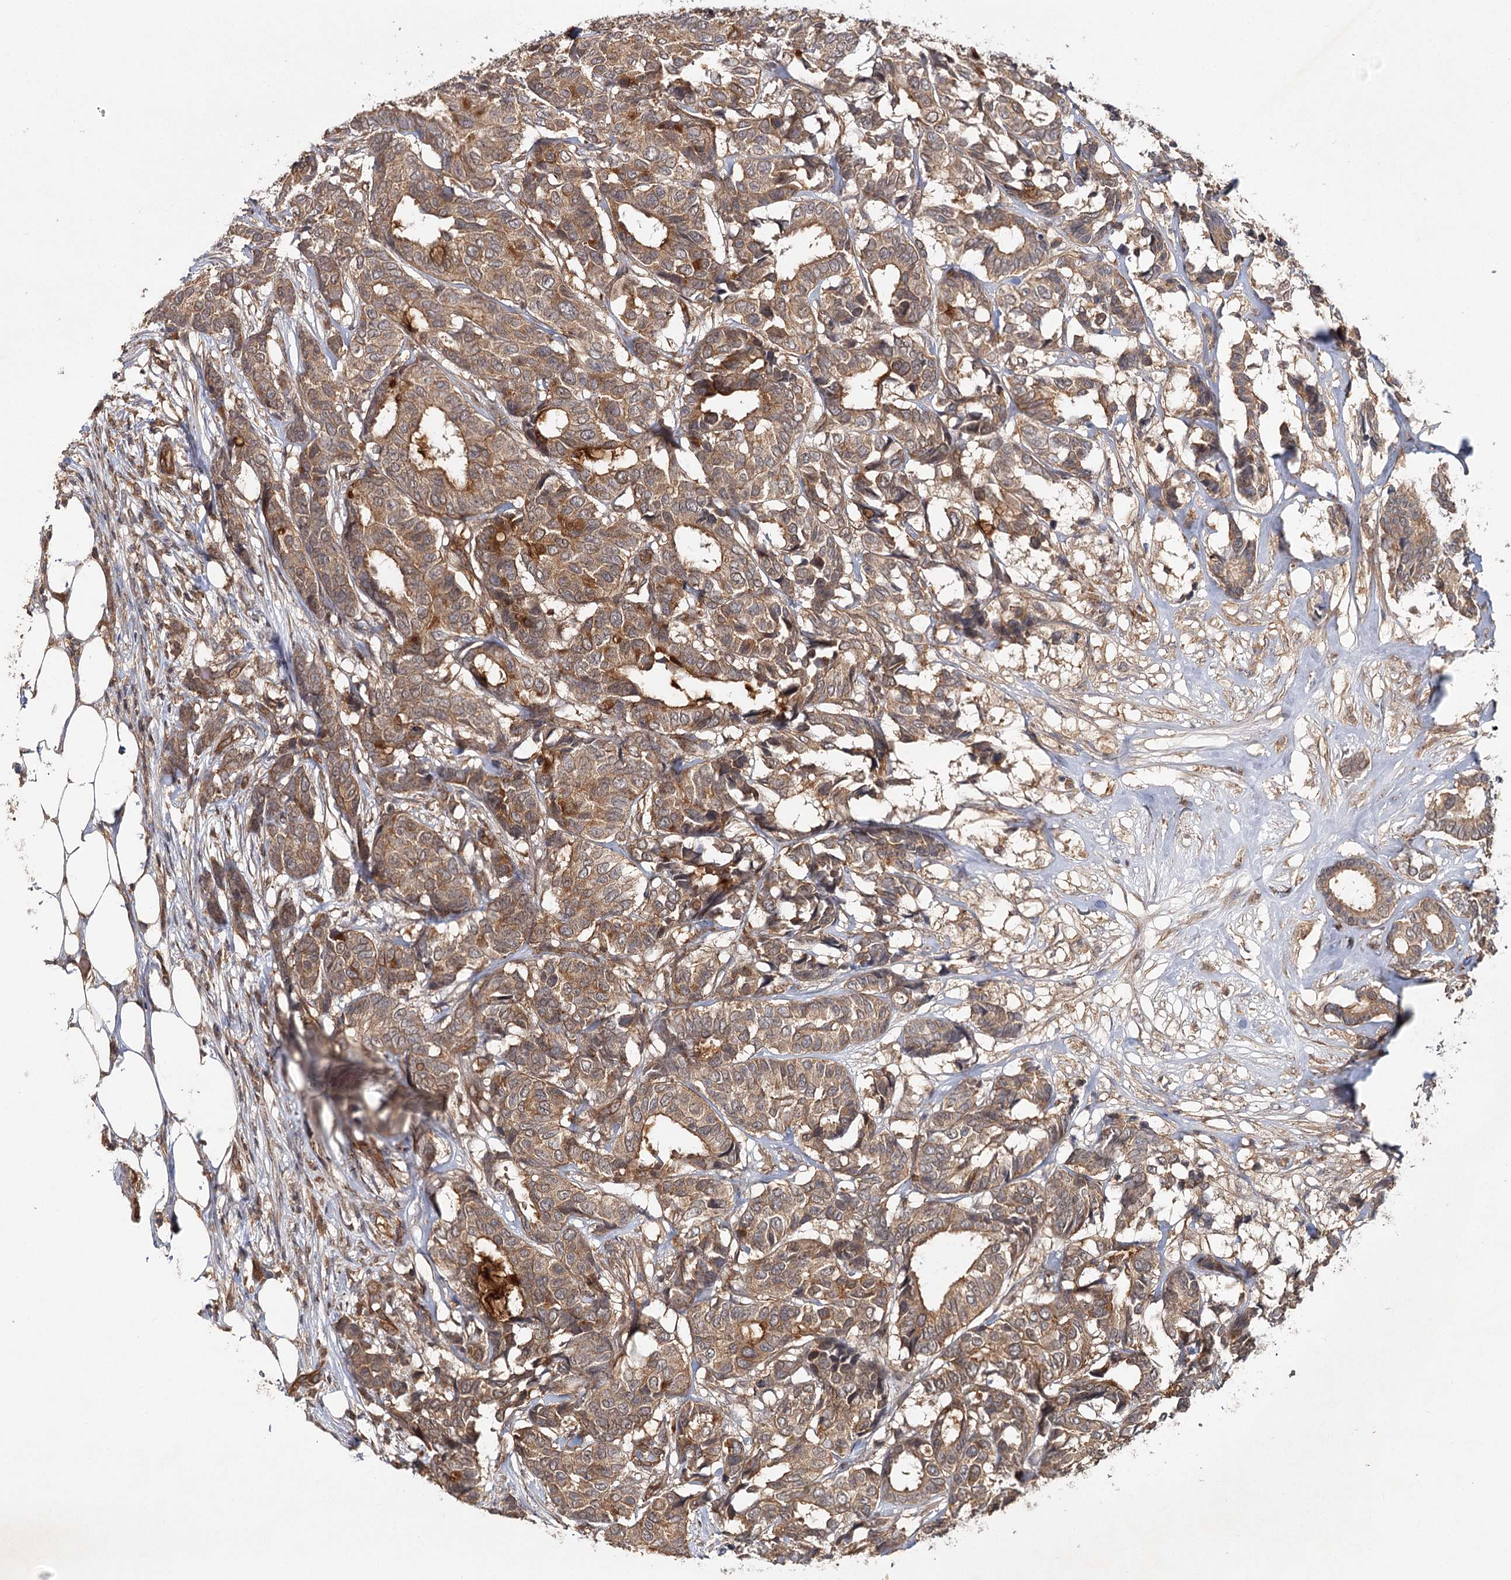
{"staining": {"intensity": "moderate", "quantity": ">75%", "location": "cytoplasmic/membranous"}, "tissue": "breast cancer", "cell_type": "Tumor cells", "image_type": "cancer", "snomed": [{"axis": "morphology", "description": "Duct carcinoma"}, {"axis": "topography", "description": "Breast"}], "caption": "Tumor cells show medium levels of moderate cytoplasmic/membranous expression in approximately >75% of cells in human breast infiltrating ductal carcinoma. (brown staining indicates protein expression, while blue staining denotes nuclei).", "gene": "BCR", "patient": {"sex": "female", "age": 87}}